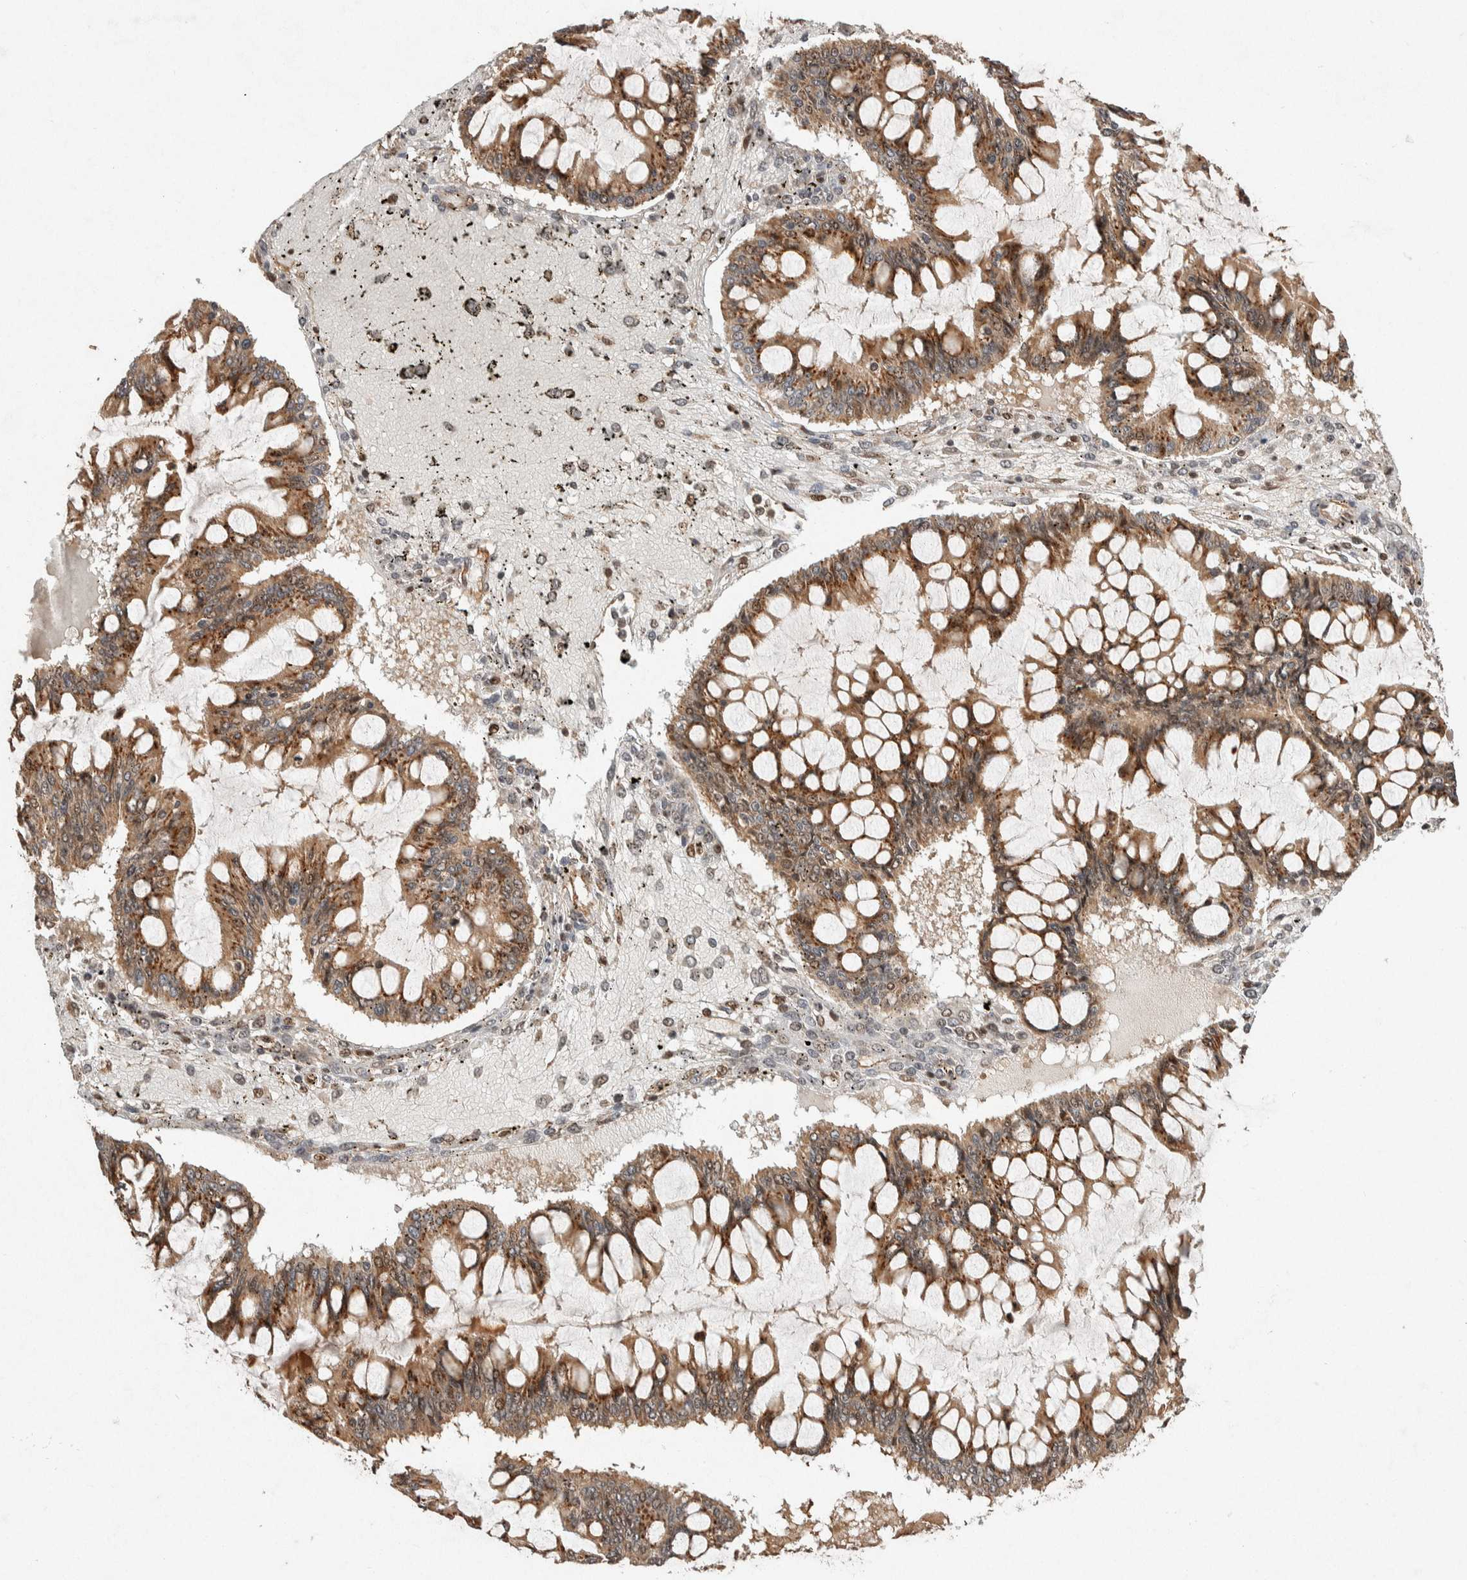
{"staining": {"intensity": "moderate", "quantity": ">75%", "location": "cytoplasmic/membranous"}, "tissue": "ovarian cancer", "cell_type": "Tumor cells", "image_type": "cancer", "snomed": [{"axis": "morphology", "description": "Cystadenocarcinoma, mucinous, NOS"}, {"axis": "topography", "description": "Ovary"}], "caption": "The immunohistochemical stain highlights moderate cytoplasmic/membranous staining in tumor cells of ovarian mucinous cystadenocarcinoma tissue. Using DAB (3,3'-diaminobenzidine) (brown) and hematoxylin (blue) stains, captured at high magnification using brightfield microscopy.", "gene": "TOR1B", "patient": {"sex": "female", "age": 73}}